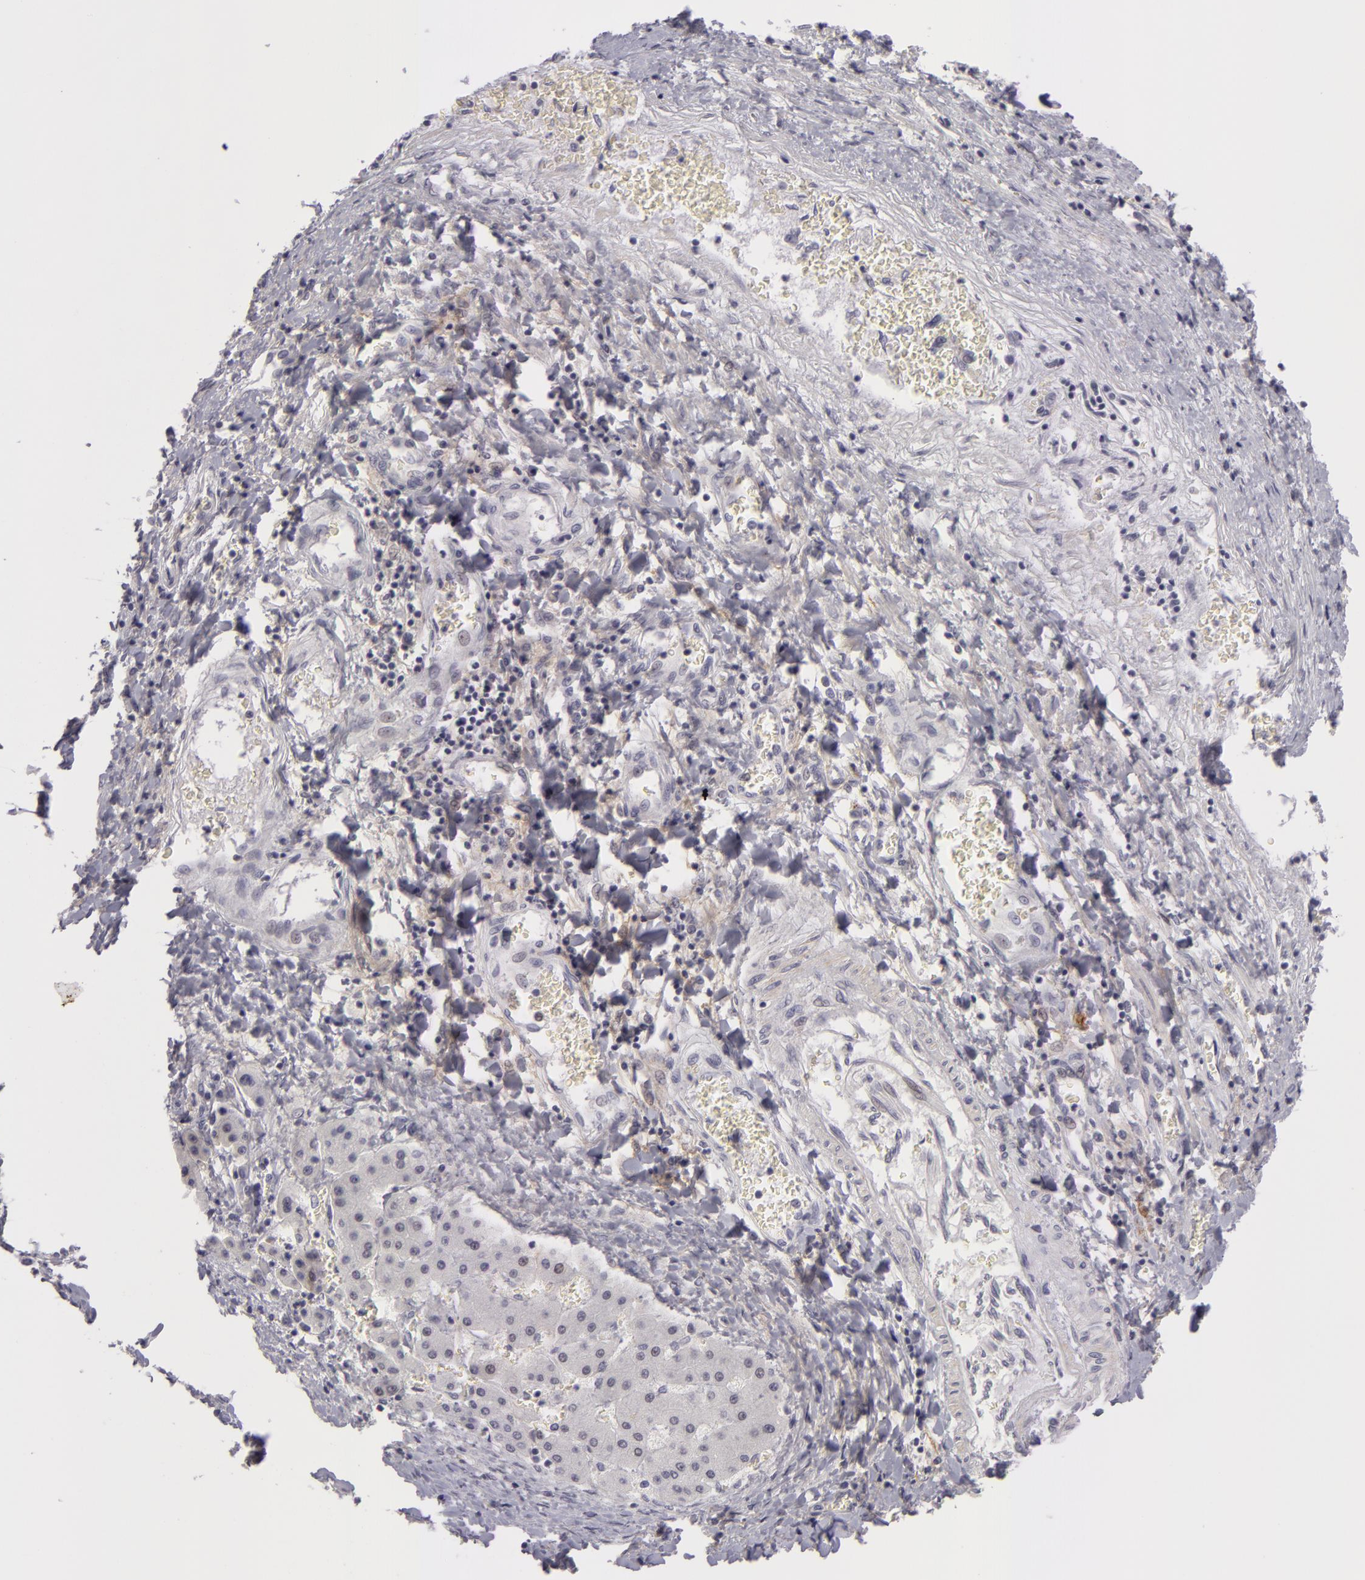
{"staining": {"intensity": "negative", "quantity": "none", "location": "none"}, "tissue": "liver cancer", "cell_type": "Tumor cells", "image_type": "cancer", "snomed": [{"axis": "morphology", "description": "Carcinoma, Hepatocellular, NOS"}, {"axis": "topography", "description": "Liver"}], "caption": "The histopathology image demonstrates no staining of tumor cells in hepatocellular carcinoma (liver).", "gene": "NLGN4X", "patient": {"sex": "male", "age": 24}}